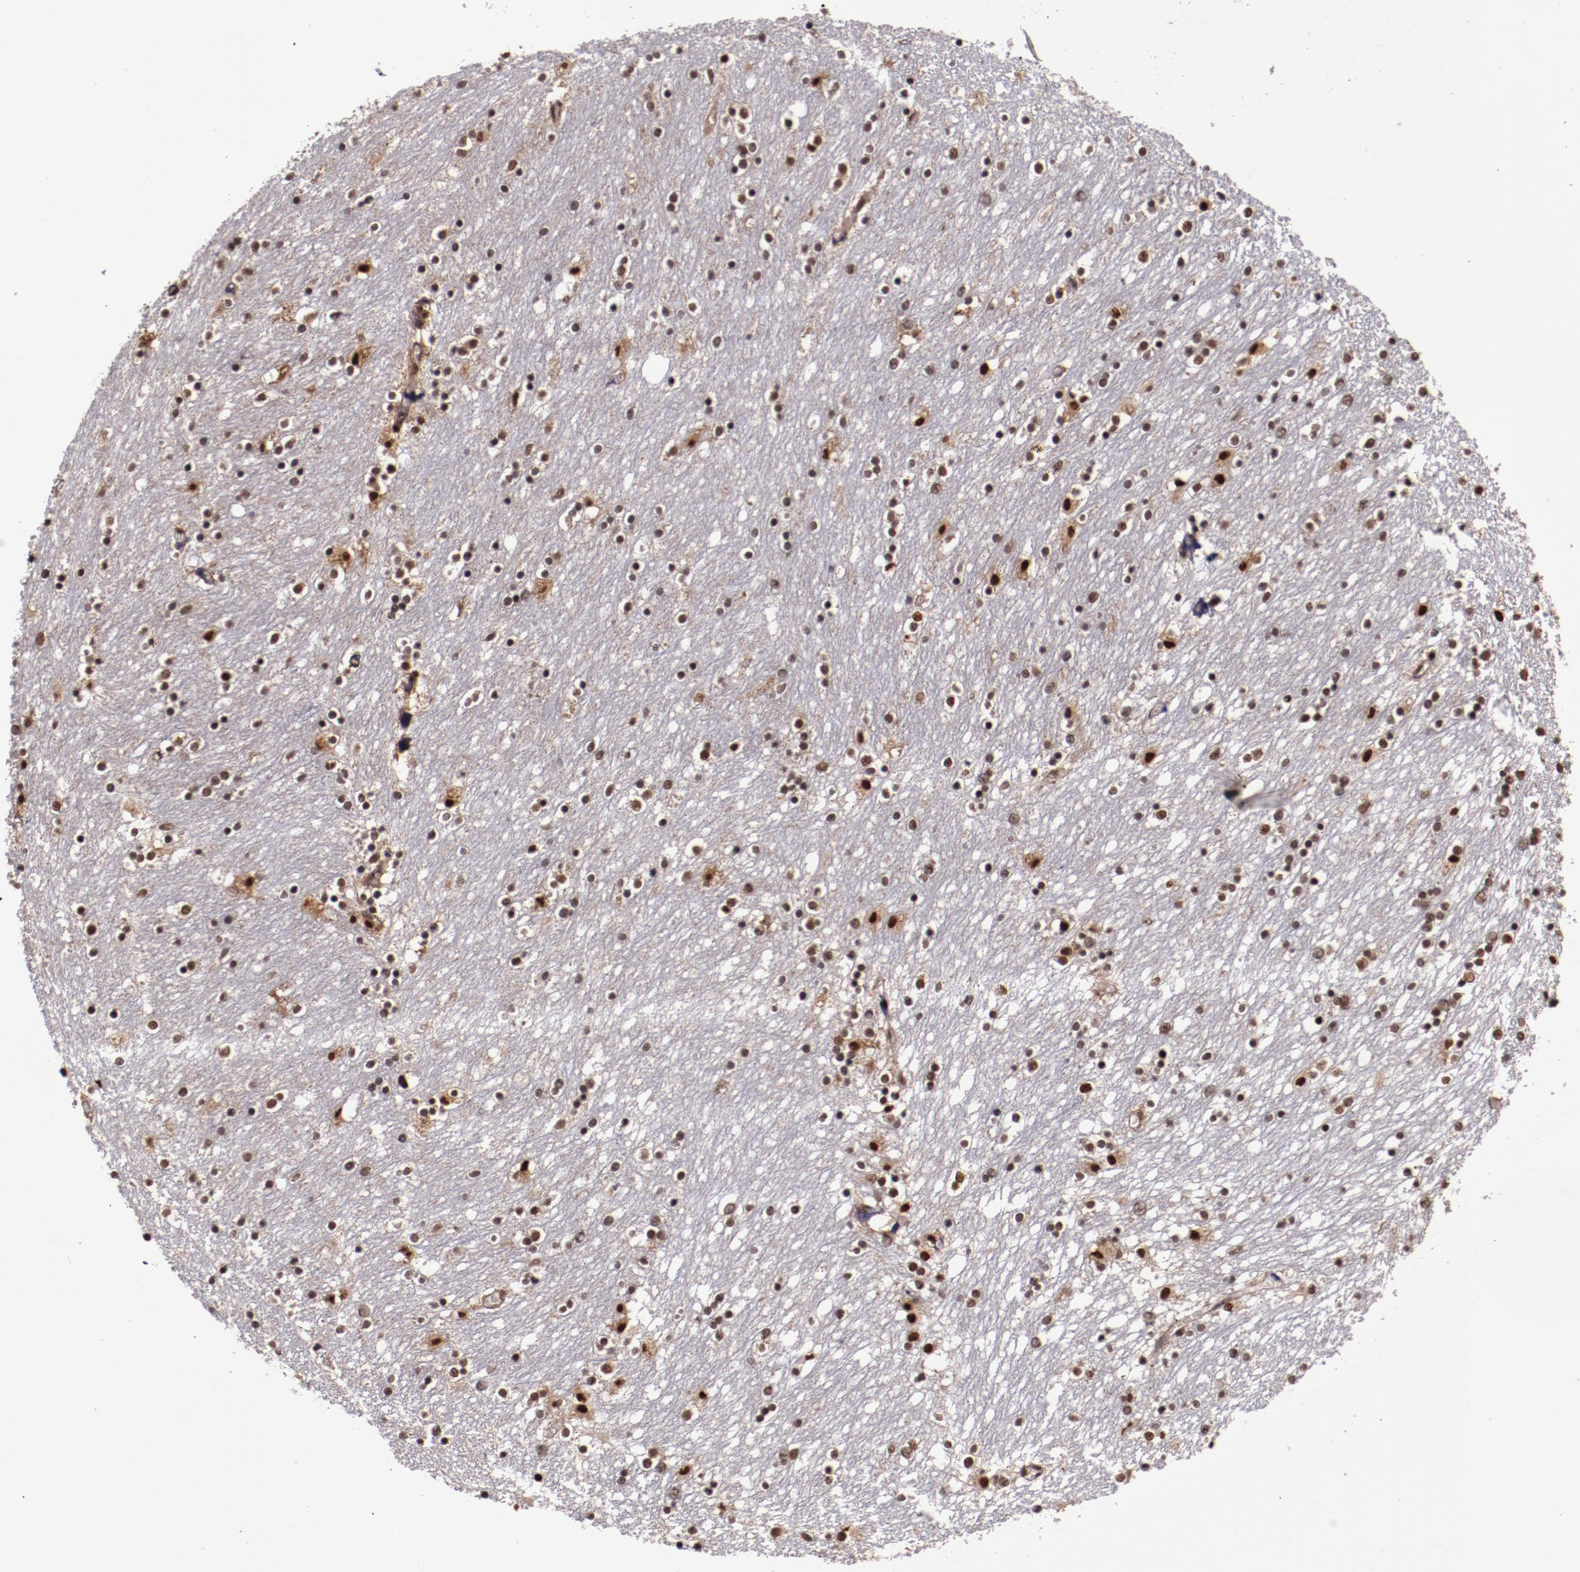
{"staining": {"intensity": "strong", "quantity": ">75%", "location": "nuclear"}, "tissue": "caudate", "cell_type": "Glial cells", "image_type": "normal", "snomed": [{"axis": "morphology", "description": "Normal tissue, NOS"}, {"axis": "topography", "description": "Lateral ventricle wall"}], "caption": "A brown stain shows strong nuclear expression of a protein in glial cells of unremarkable caudate.", "gene": "CECR2", "patient": {"sex": "female", "age": 54}}